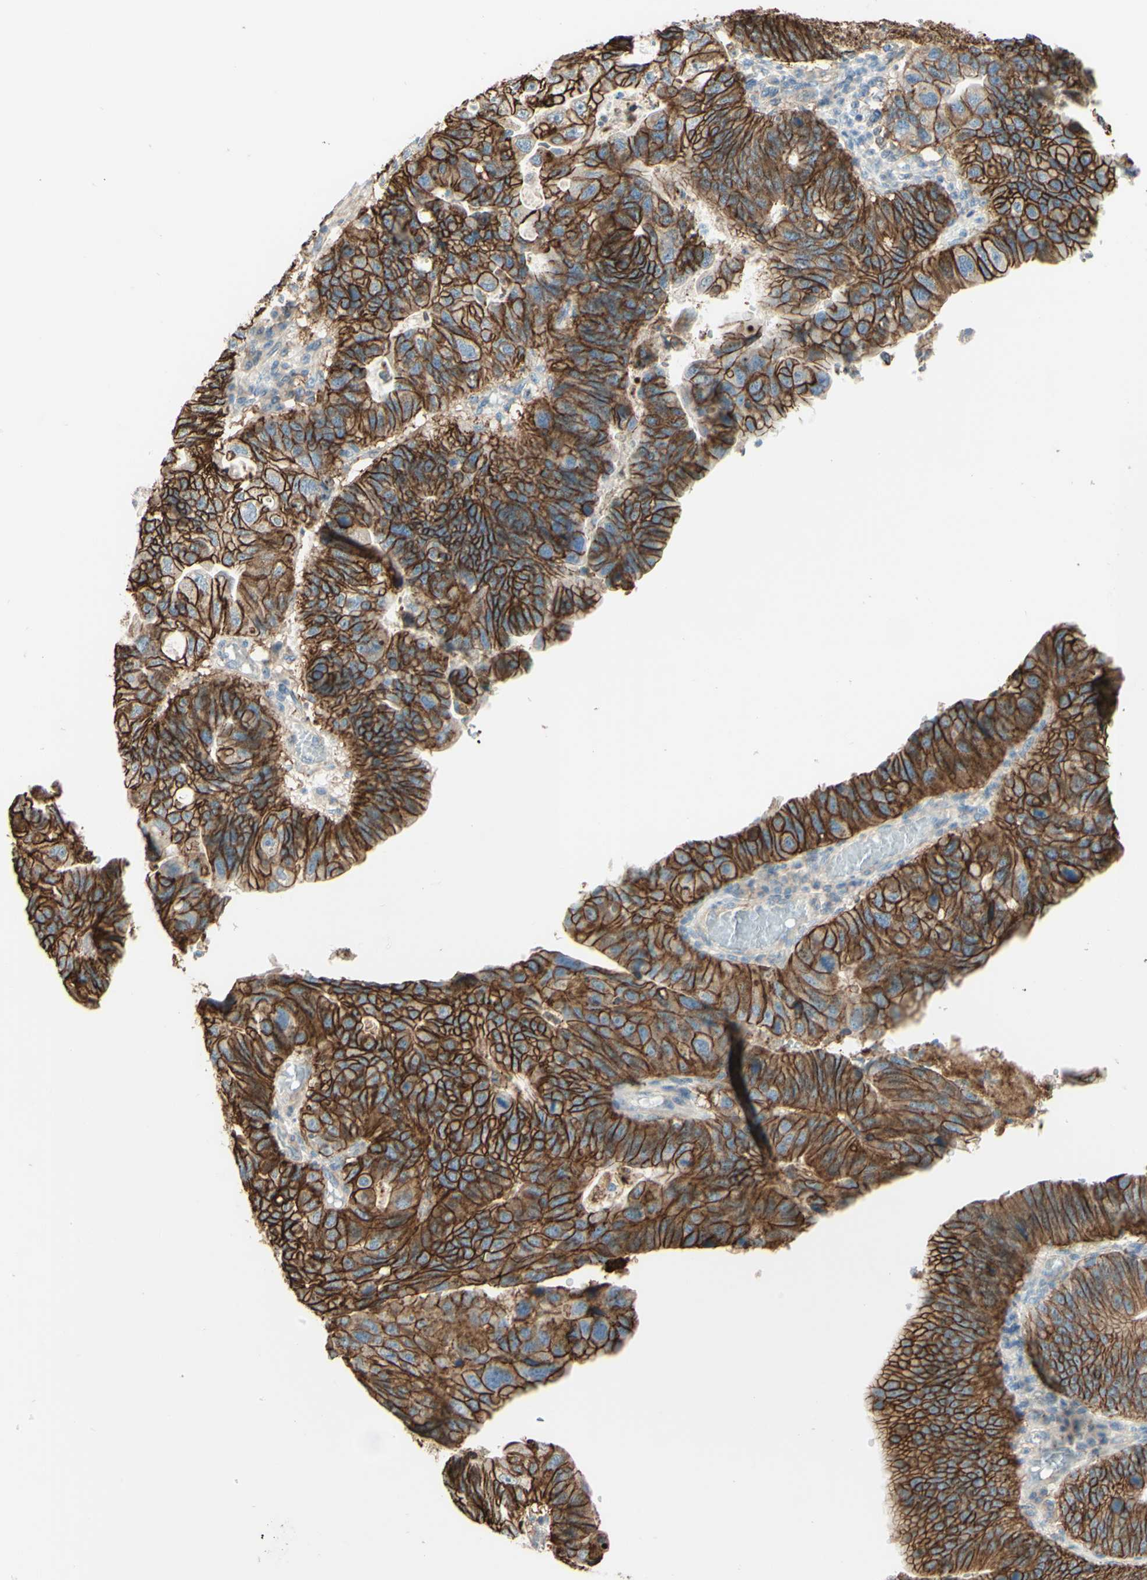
{"staining": {"intensity": "moderate", "quantity": ">75%", "location": "cytoplasmic/membranous"}, "tissue": "stomach cancer", "cell_type": "Tumor cells", "image_type": "cancer", "snomed": [{"axis": "morphology", "description": "Adenocarcinoma, NOS"}, {"axis": "topography", "description": "Stomach"}], "caption": "This micrograph reveals immunohistochemistry (IHC) staining of stomach adenocarcinoma, with medium moderate cytoplasmic/membranous staining in approximately >75% of tumor cells.", "gene": "RNF149", "patient": {"sex": "male", "age": 59}}